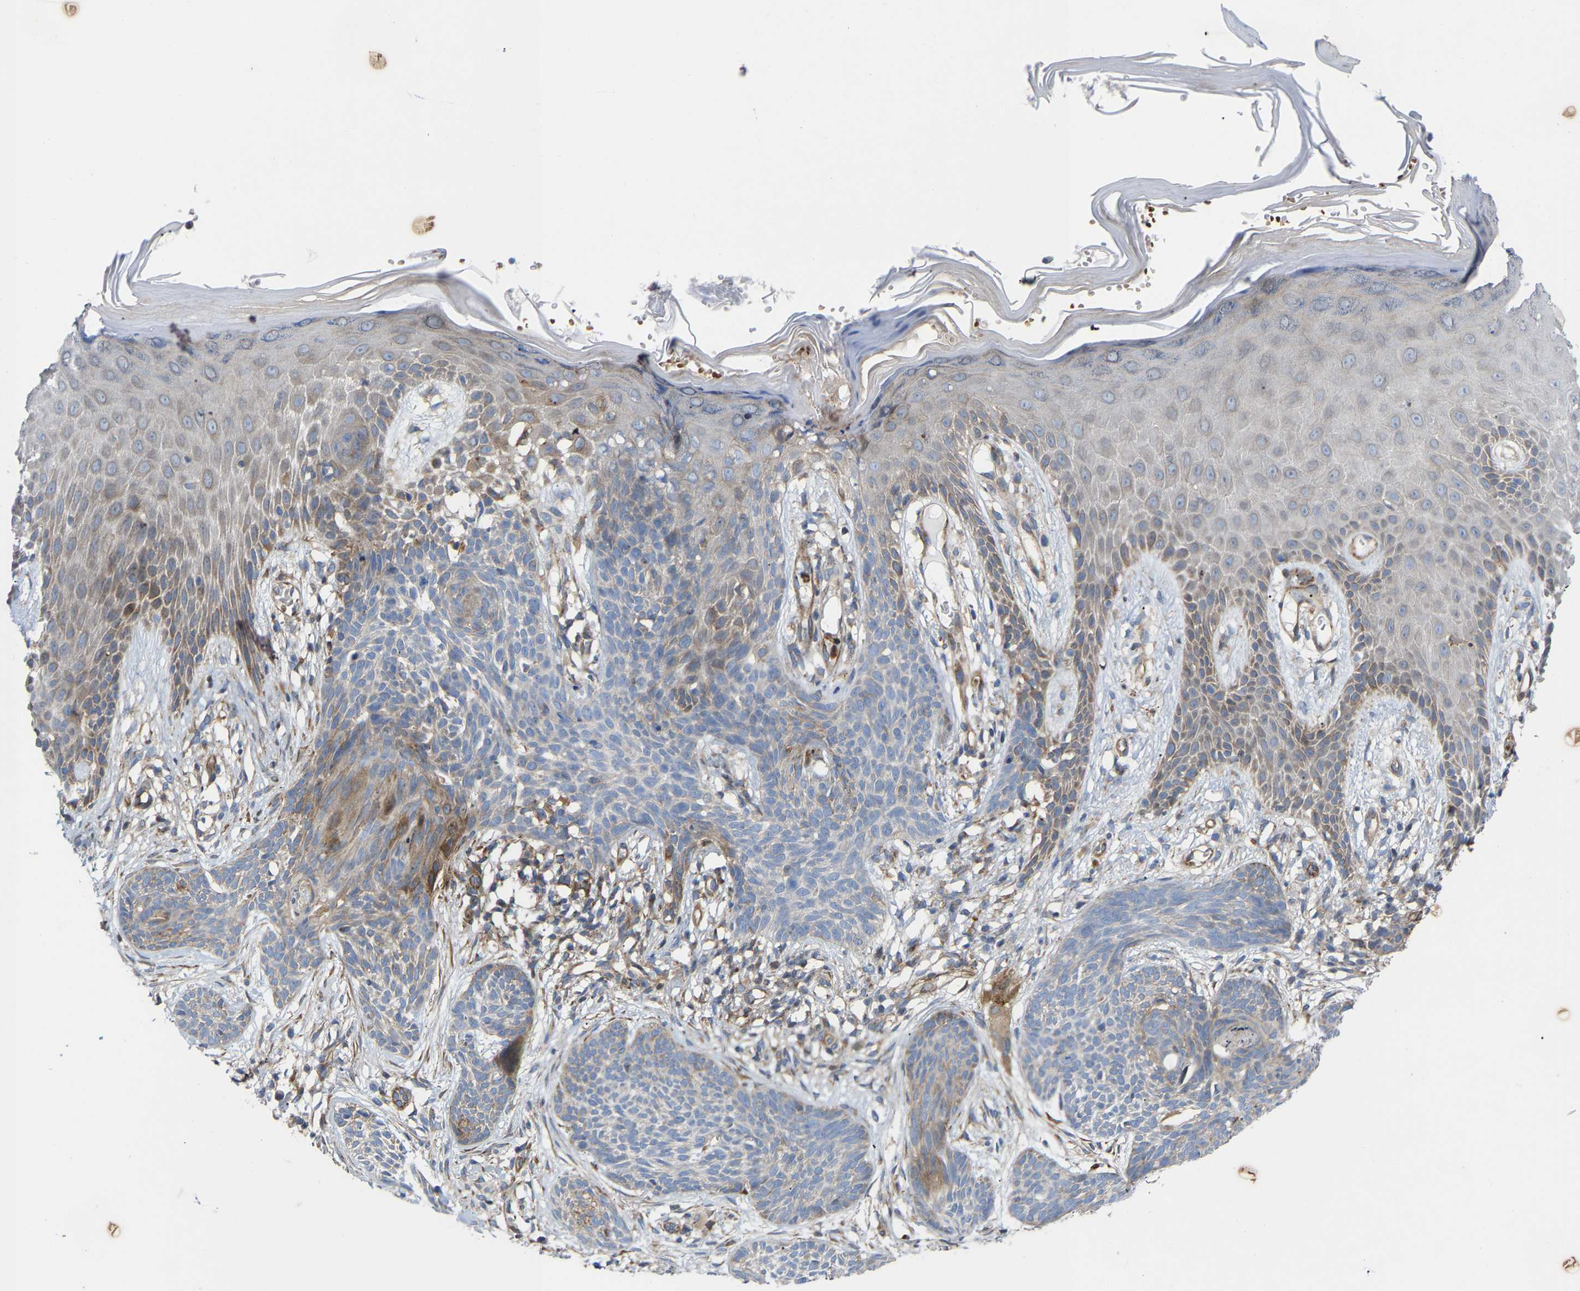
{"staining": {"intensity": "negative", "quantity": "none", "location": "none"}, "tissue": "skin cancer", "cell_type": "Tumor cells", "image_type": "cancer", "snomed": [{"axis": "morphology", "description": "Basal cell carcinoma"}, {"axis": "topography", "description": "Skin"}], "caption": "This is an immunohistochemistry histopathology image of human skin basal cell carcinoma. There is no staining in tumor cells.", "gene": "TOR1B", "patient": {"sex": "female", "age": 59}}